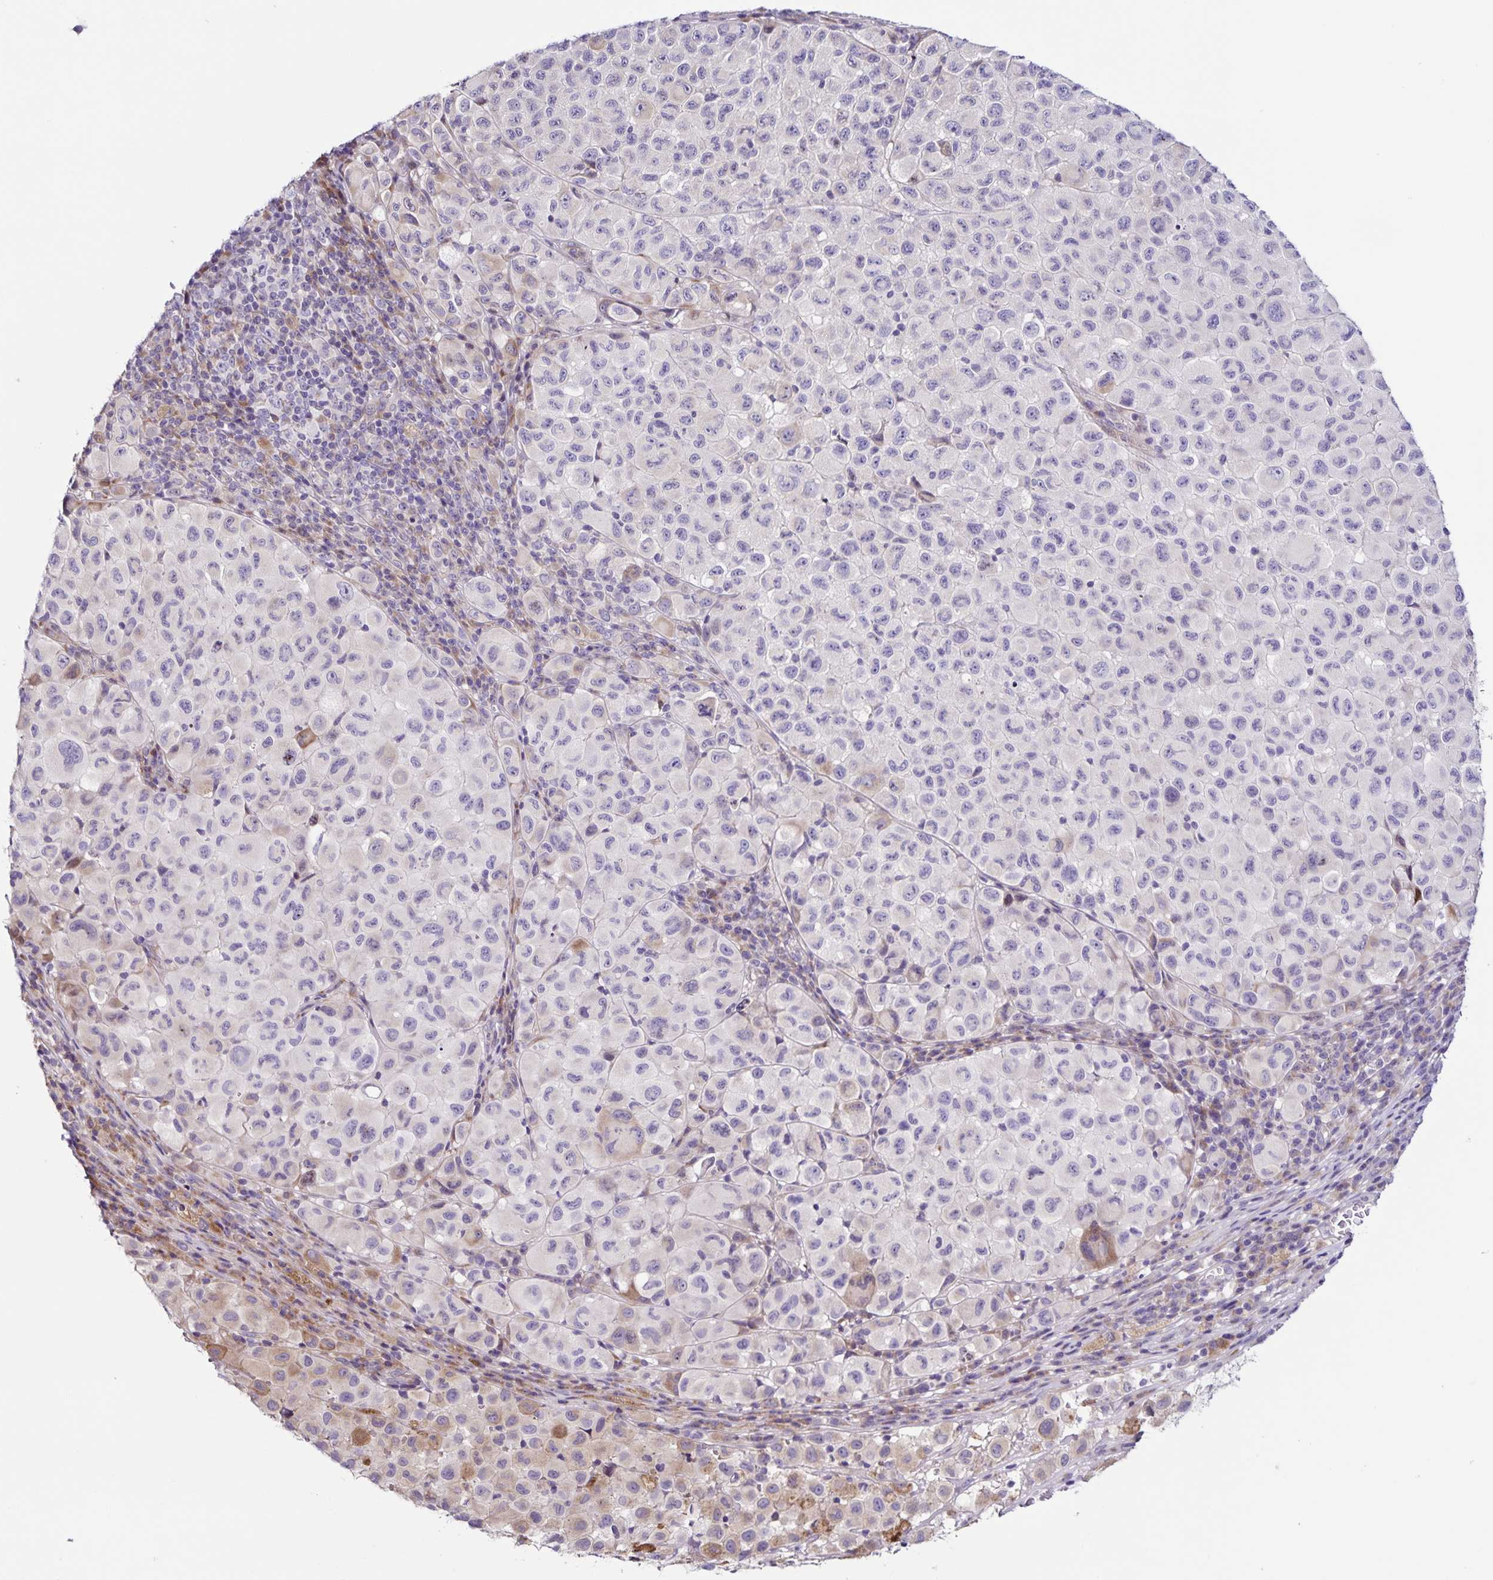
{"staining": {"intensity": "weak", "quantity": "25%-75%", "location": "cytoplasmic/membranous"}, "tissue": "melanoma", "cell_type": "Tumor cells", "image_type": "cancer", "snomed": [{"axis": "morphology", "description": "Malignant melanoma, NOS"}, {"axis": "topography", "description": "Skin"}], "caption": "There is low levels of weak cytoplasmic/membranous expression in tumor cells of melanoma, as demonstrated by immunohistochemical staining (brown color).", "gene": "RNFT2", "patient": {"sex": "male", "age": 93}}